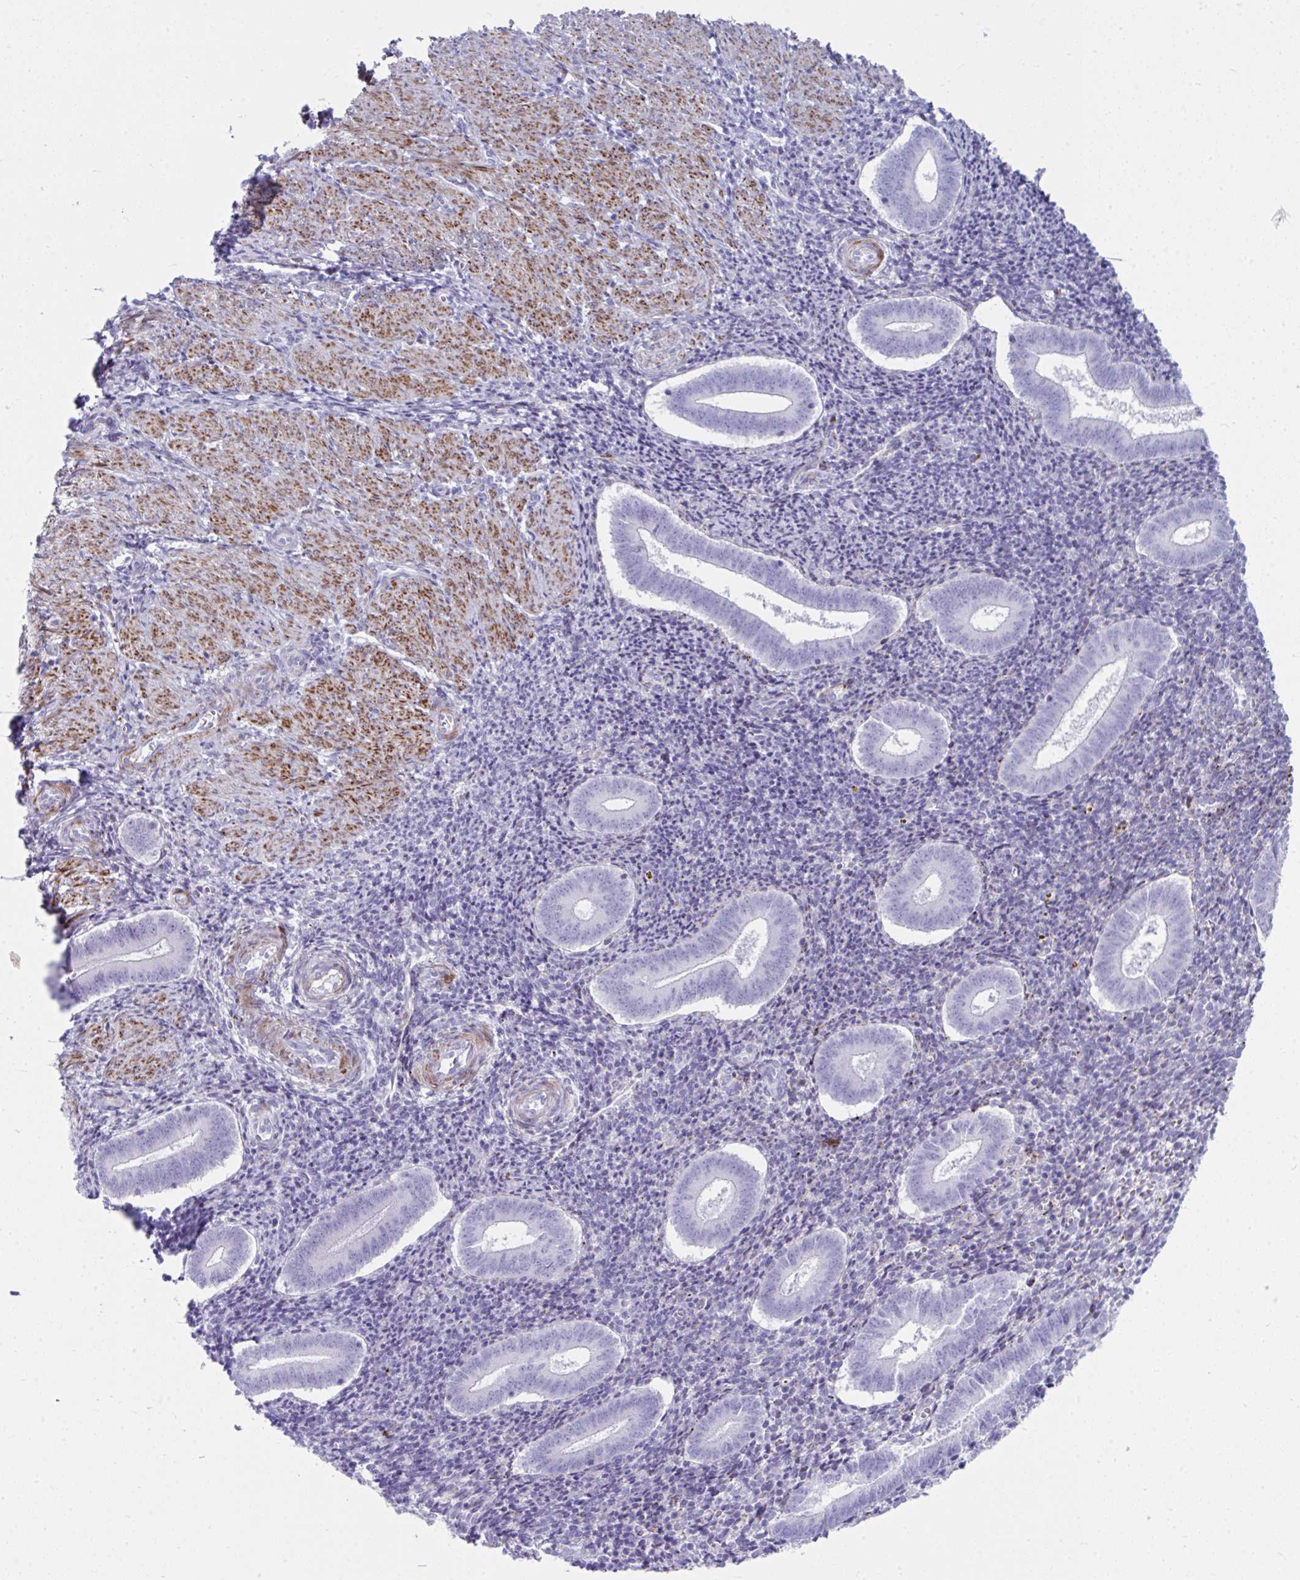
{"staining": {"intensity": "negative", "quantity": "none", "location": "none"}, "tissue": "endometrium", "cell_type": "Cells in endometrial stroma", "image_type": "normal", "snomed": [{"axis": "morphology", "description": "Normal tissue, NOS"}, {"axis": "topography", "description": "Endometrium"}], "caption": "Immunohistochemical staining of benign endometrium demonstrates no significant positivity in cells in endometrial stroma.", "gene": "GRXCR2", "patient": {"sex": "female", "age": 25}}